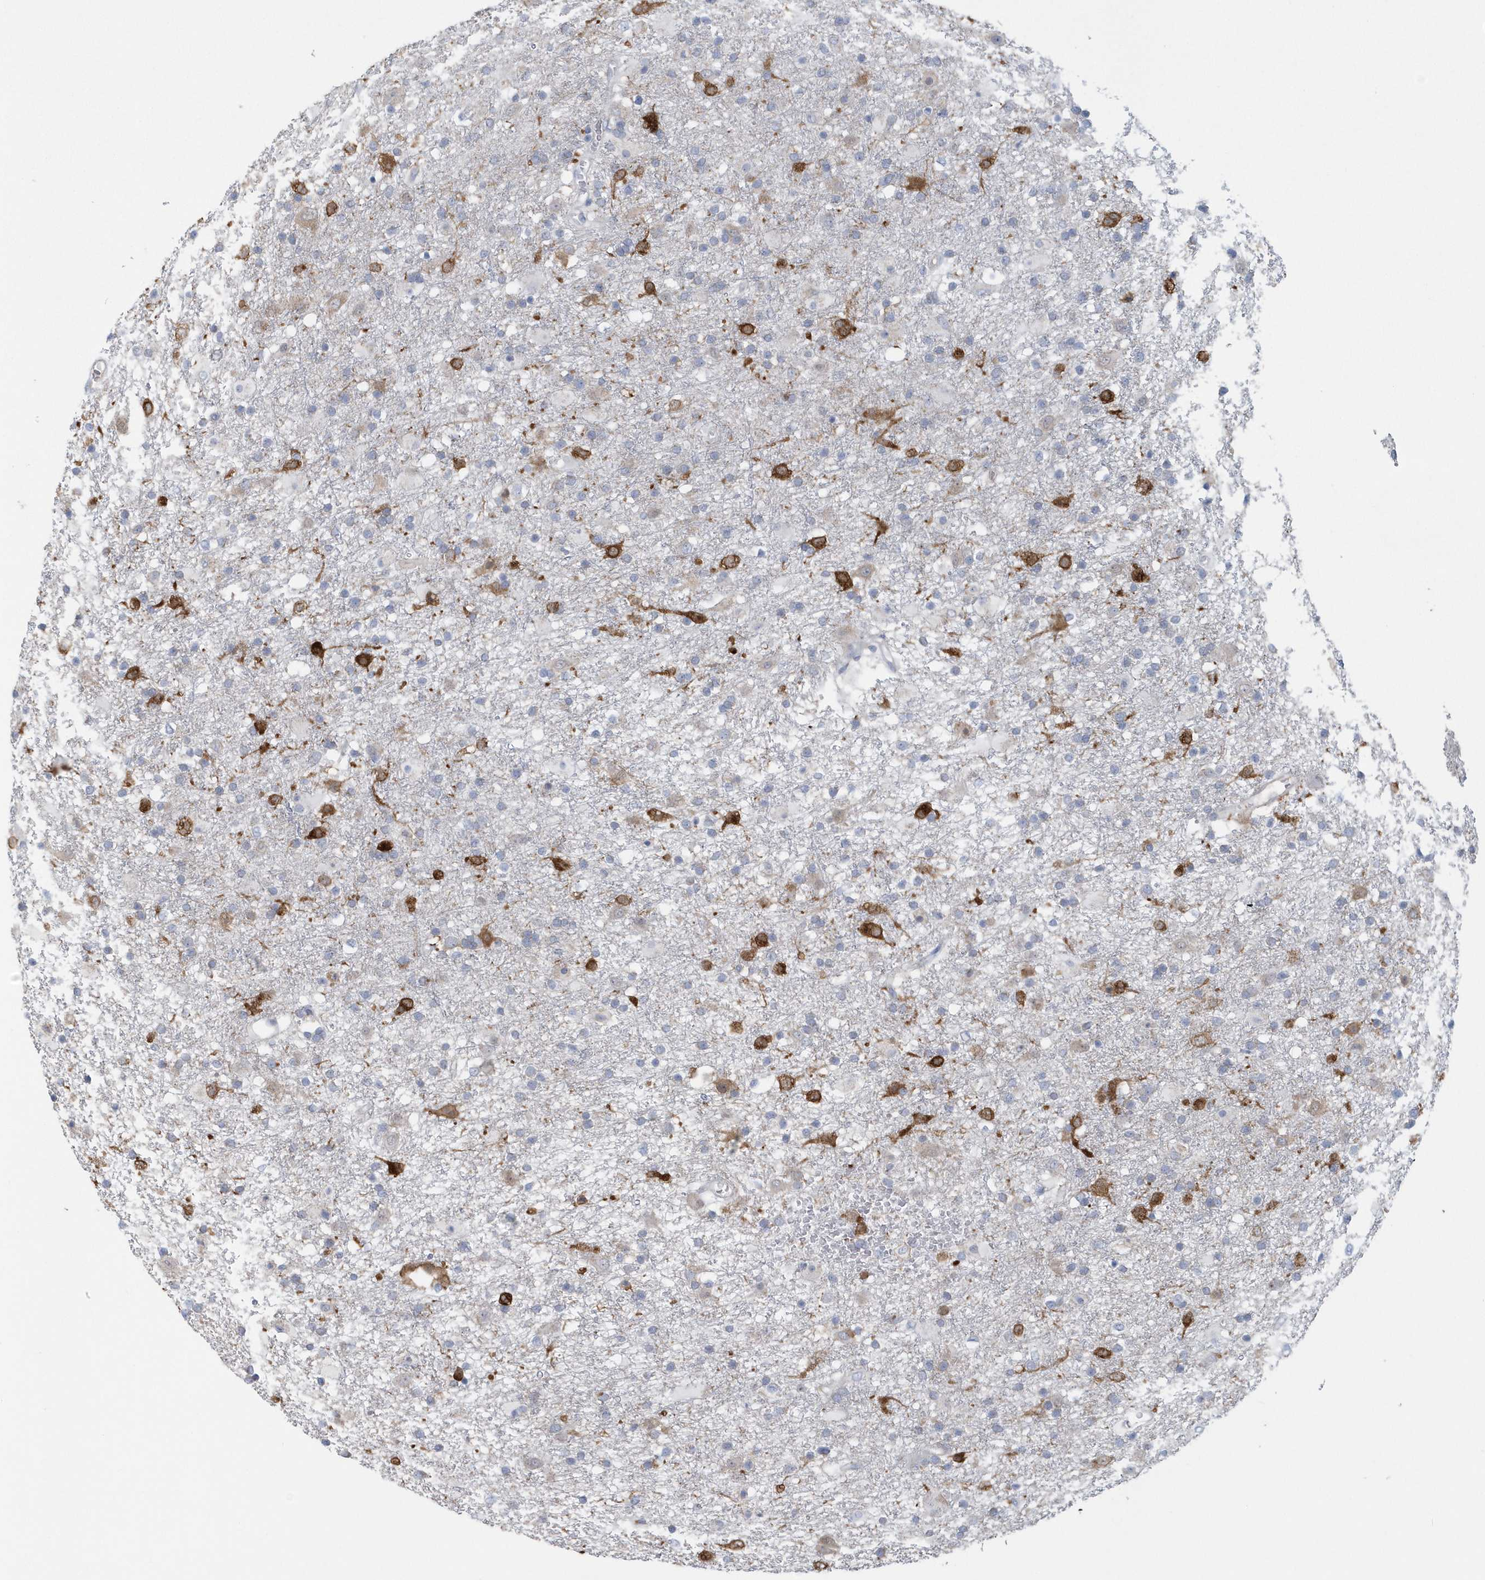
{"staining": {"intensity": "negative", "quantity": "none", "location": "none"}, "tissue": "glioma", "cell_type": "Tumor cells", "image_type": "cancer", "snomed": [{"axis": "morphology", "description": "Glioma, malignant, Low grade"}, {"axis": "topography", "description": "Brain"}], "caption": "IHC photomicrograph of glioma stained for a protein (brown), which displays no expression in tumor cells. (DAB (3,3'-diaminobenzidine) immunohistochemistry with hematoxylin counter stain).", "gene": "SPATA18", "patient": {"sex": "male", "age": 65}}